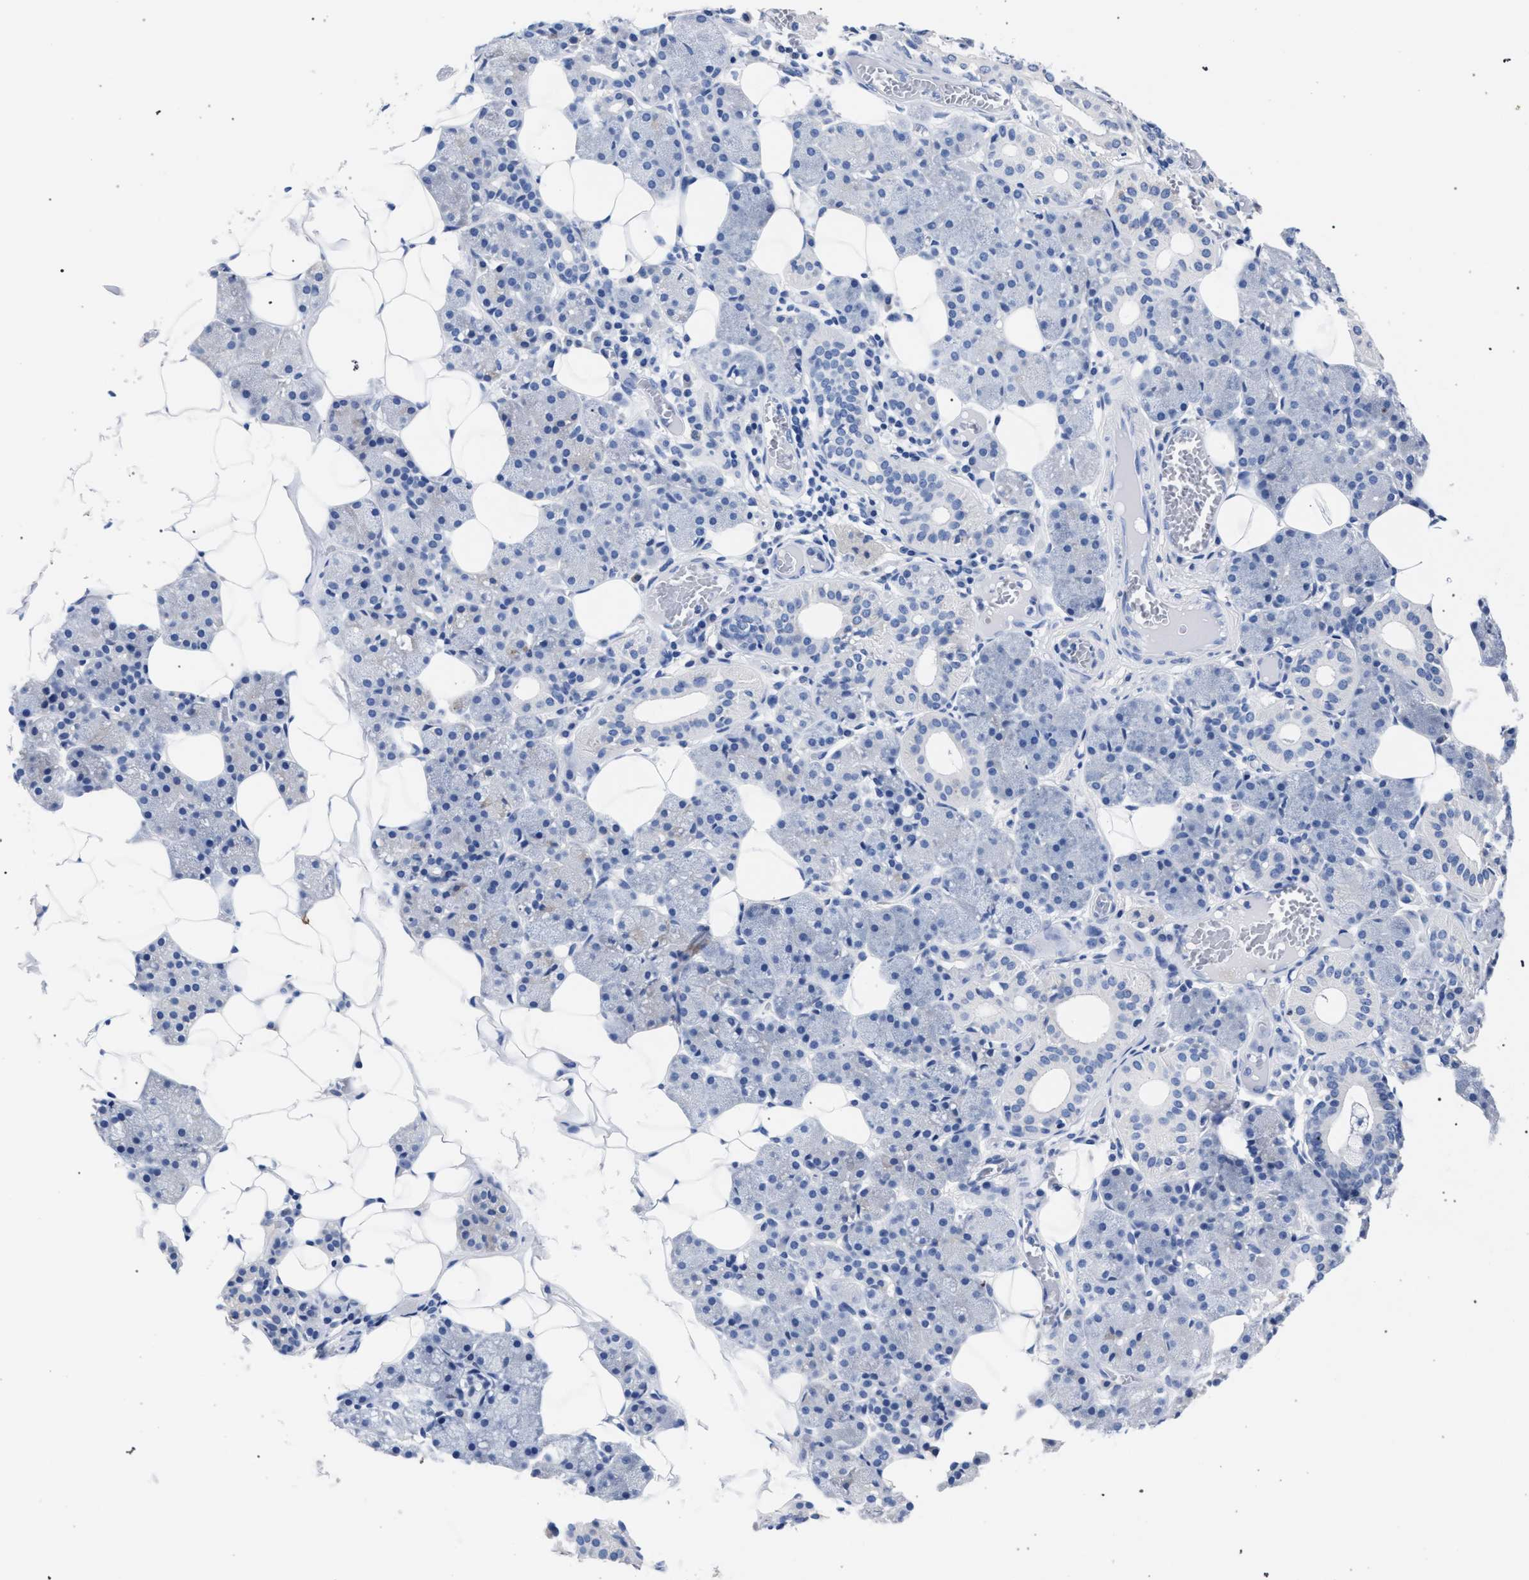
{"staining": {"intensity": "negative", "quantity": "none", "location": "none"}, "tissue": "salivary gland", "cell_type": "Glandular cells", "image_type": "normal", "snomed": [{"axis": "morphology", "description": "Normal tissue, NOS"}, {"axis": "topography", "description": "Salivary gland"}], "caption": "A high-resolution histopathology image shows immunohistochemistry (IHC) staining of benign salivary gland, which exhibits no significant positivity in glandular cells.", "gene": "AKAP4", "patient": {"sex": "female", "age": 33}}